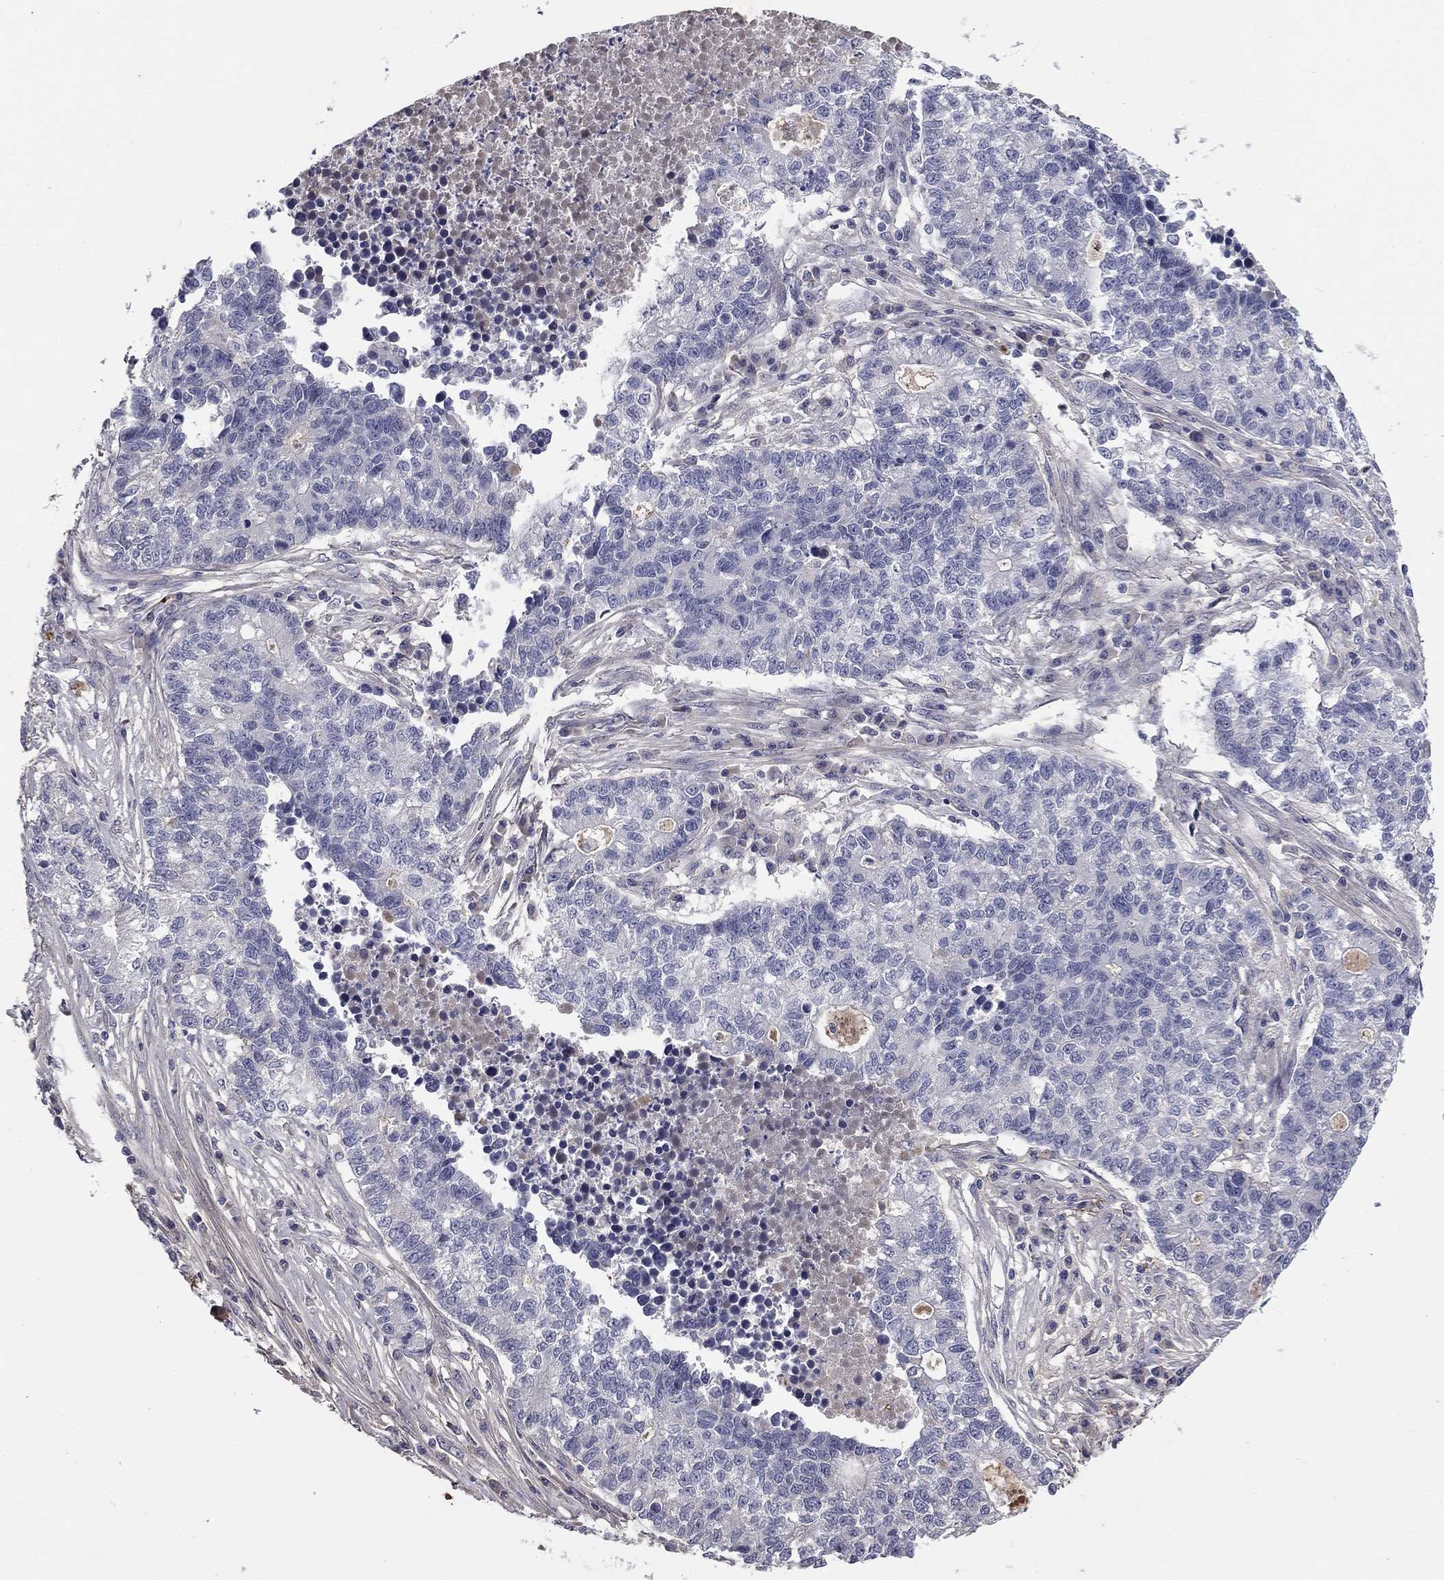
{"staining": {"intensity": "negative", "quantity": "none", "location": "none"}, "tissue": "lung cancer", "cell_type": "Tumor cells", "image_type": "cancer", "snomed": [{"axis": "morphology", "description": "Adenocarcinoma, NOS"}, {"axis": "topography", "description": "Lung"}], "caption": "Tumor cells are negative for brown protein staining in lung cancer.", "gene": "COL2A1", "patient": {"sex": "male", "age": 57}}